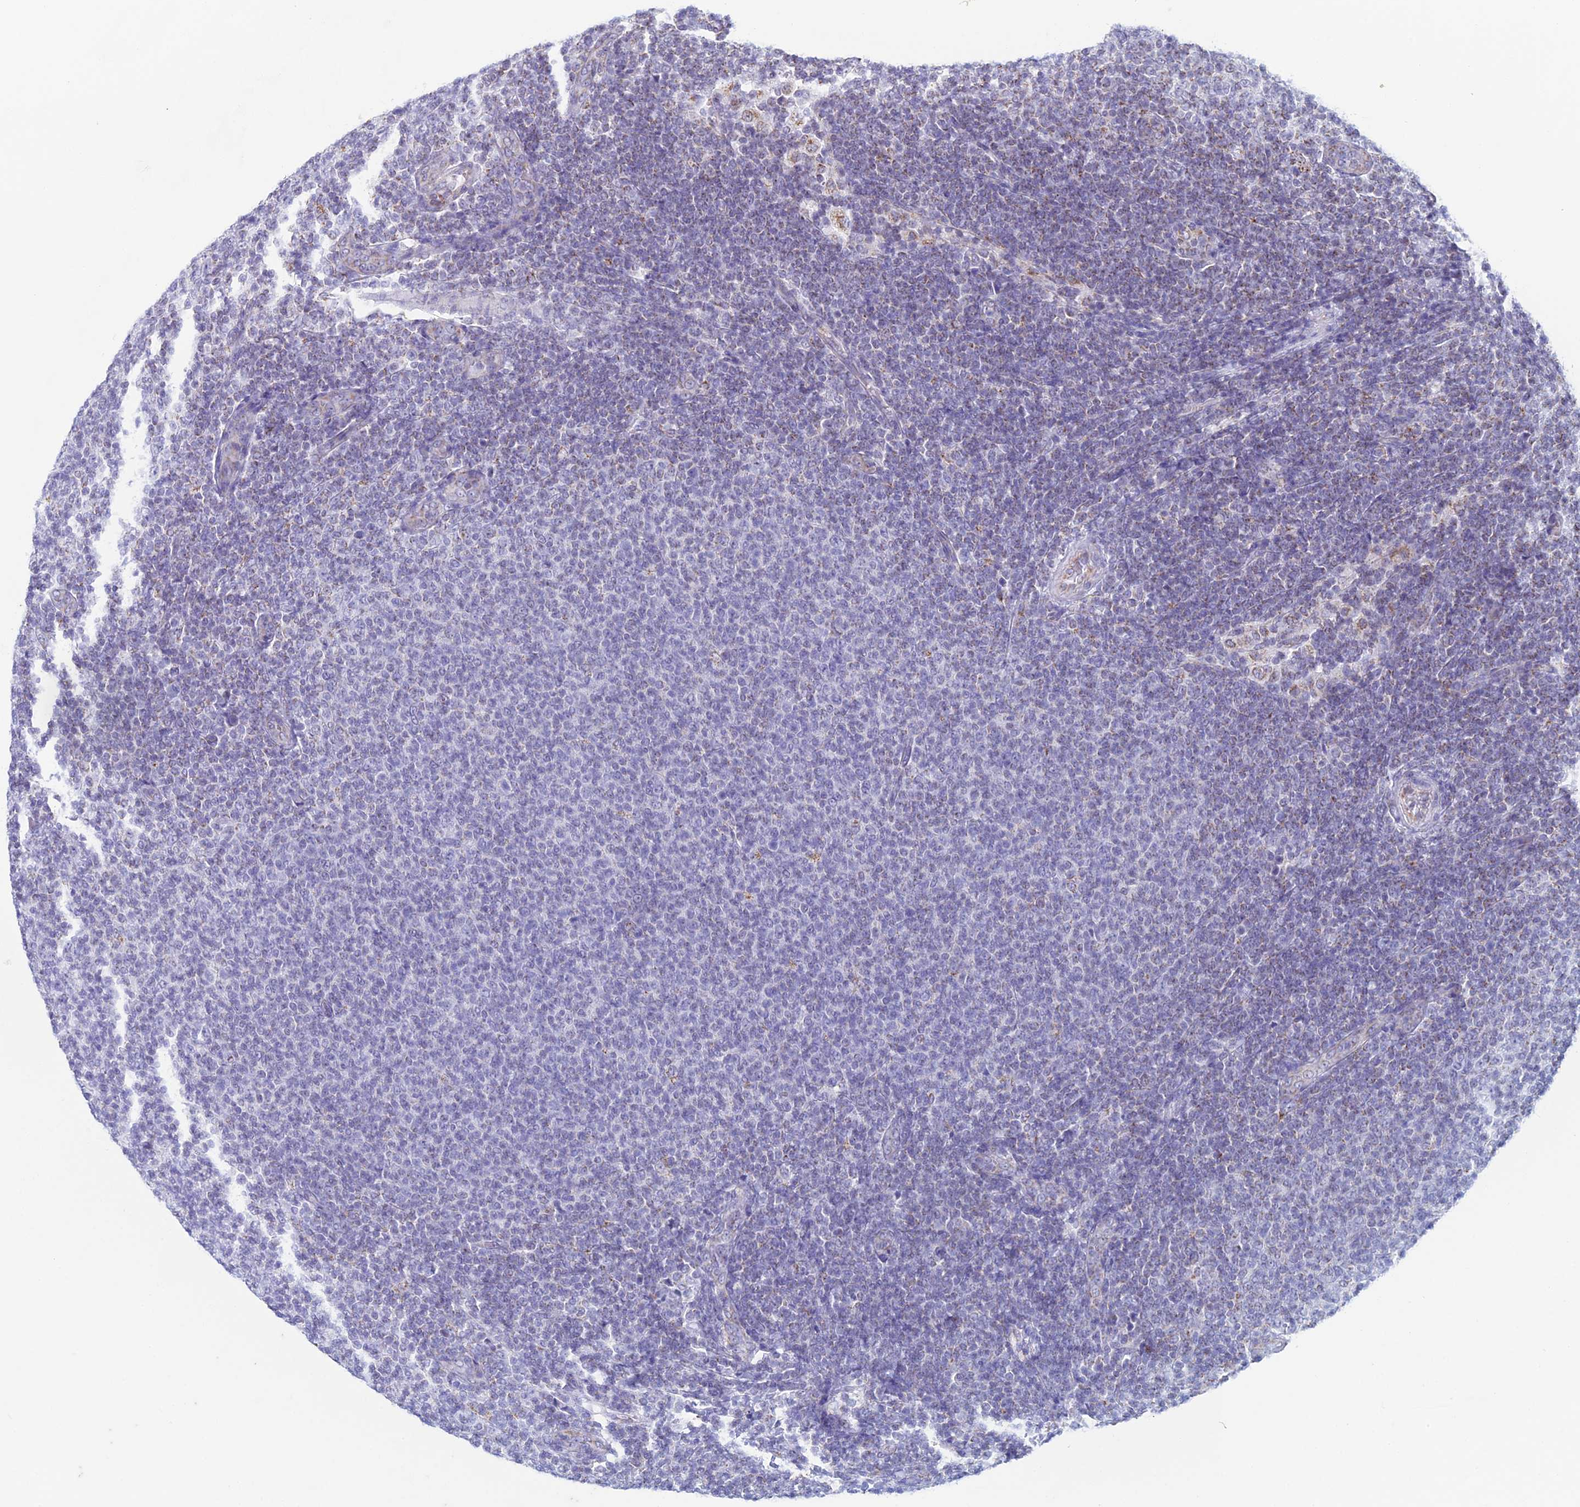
{"staining": {"intensity": "negative", "quantity": "none", "location": "none"}, "tissue": "lymphoma", "cell_type": "Tumor cells", "image_type": "cancer", "snomed": [{"axis": "morphology", "description": "Malignant lymphoma, non-Hodgkin's type, Low grade"}, {"axis": "topography", "description": "Lymph node"}], "caption": "This micrograph is of low-grade malignant lymphoma, non-Hodgkin's type stained with immunohistochemistry to label a protein in brown with the nuclei are counter-stained blue. There is no expression in tumor cells.", "gene": "ZNG1B", "patient": {"sex": "male", "age": 66}}